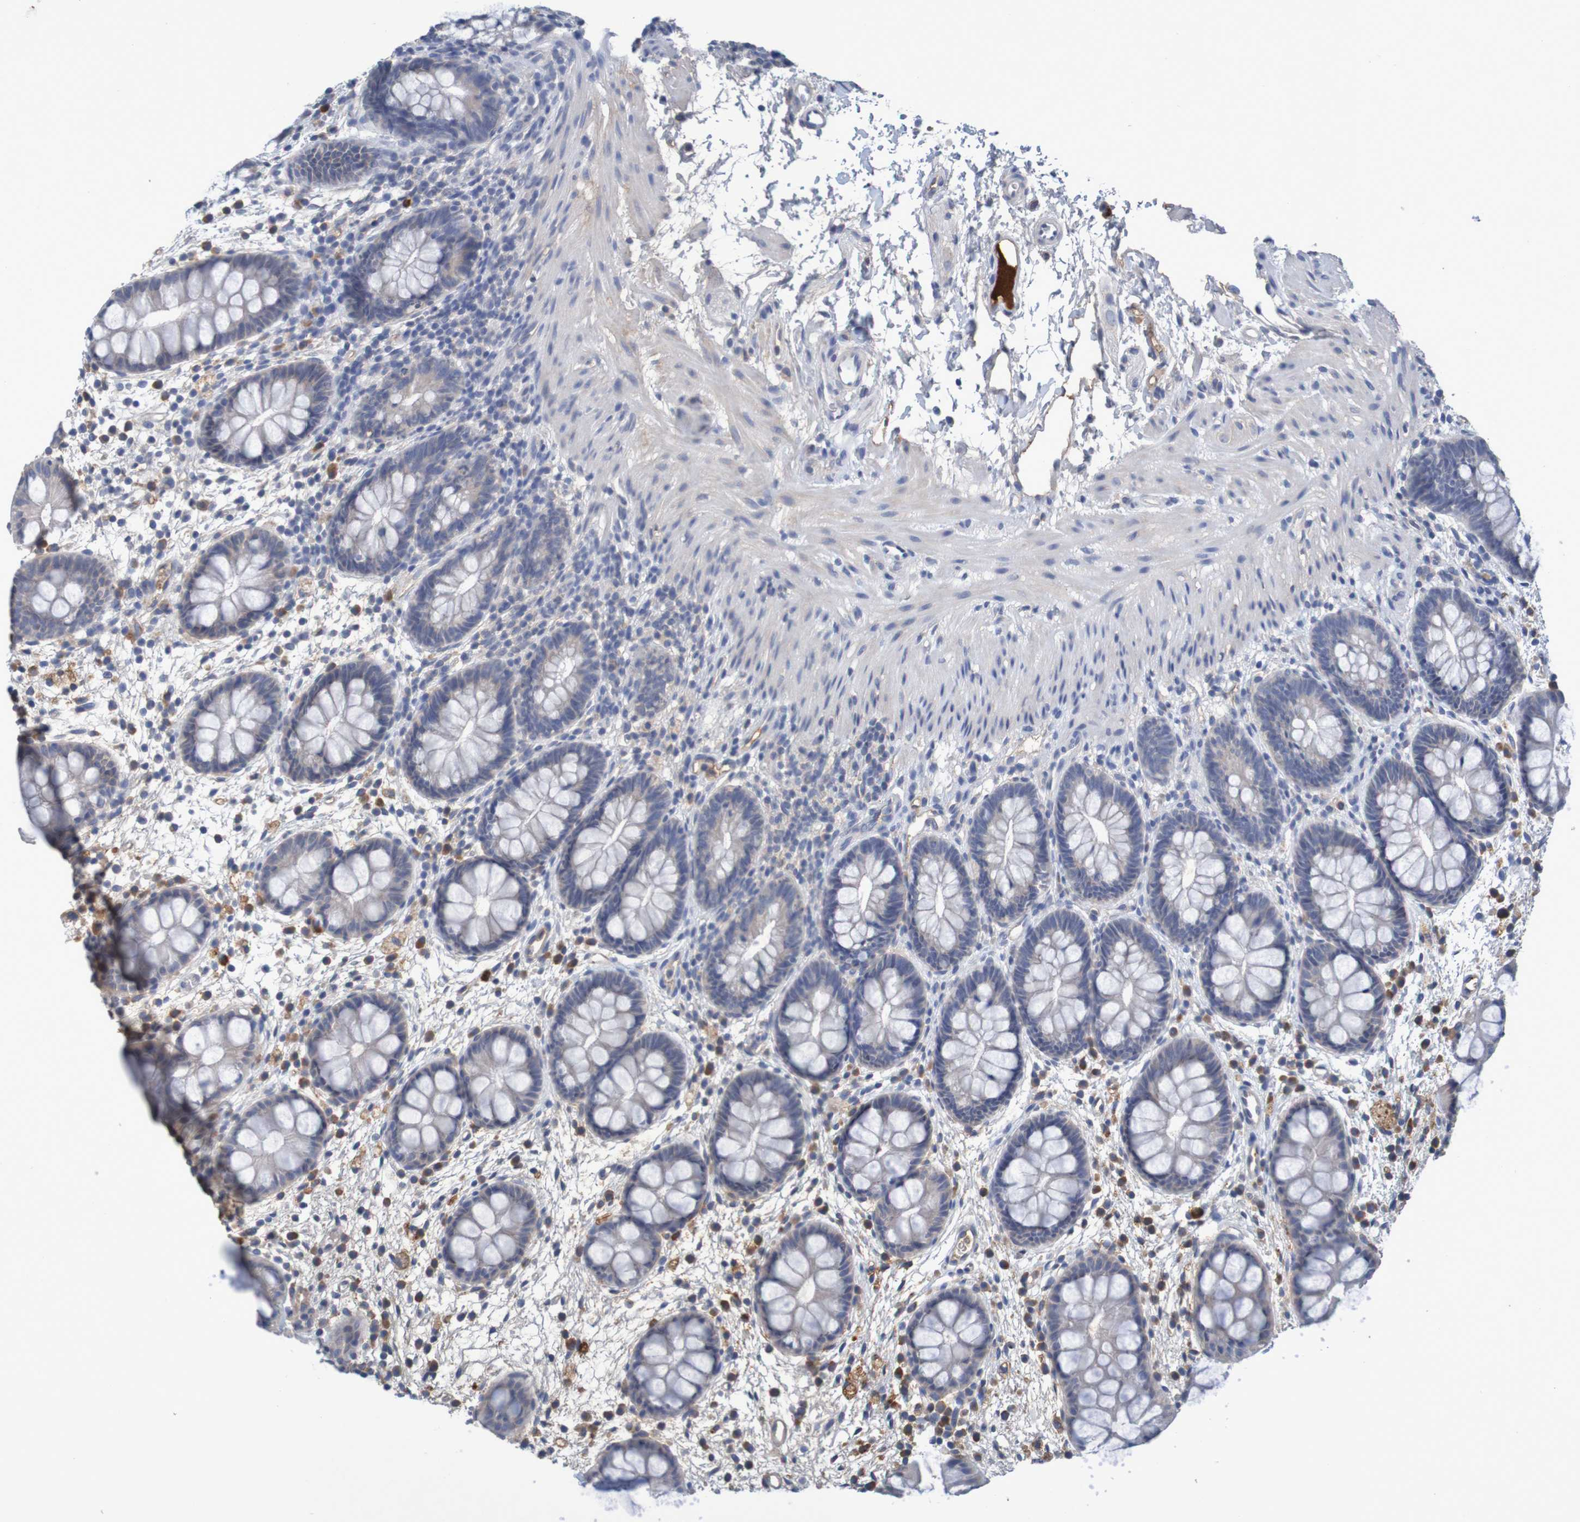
{"staining": {"intensity": "weak", "quantity": "25%-75%", "location": "cytoplasmic/membranous"}, "tissue": "rectum", "cell_type": "Glandular cells", "image_type": "normal", "snomed": [{"axis": "morphology", "description": "Normal tissue, NOS"}, {"axis": "topography", "description": "Rectum"}], "caption": "This is a photomicrograph of IHC staining of normal rectum, which shows weak positivity in the cytoplasmic/membranous of glandular cells.", "gene": "LTA", "patient": {"sex": "female", "age": 24}}